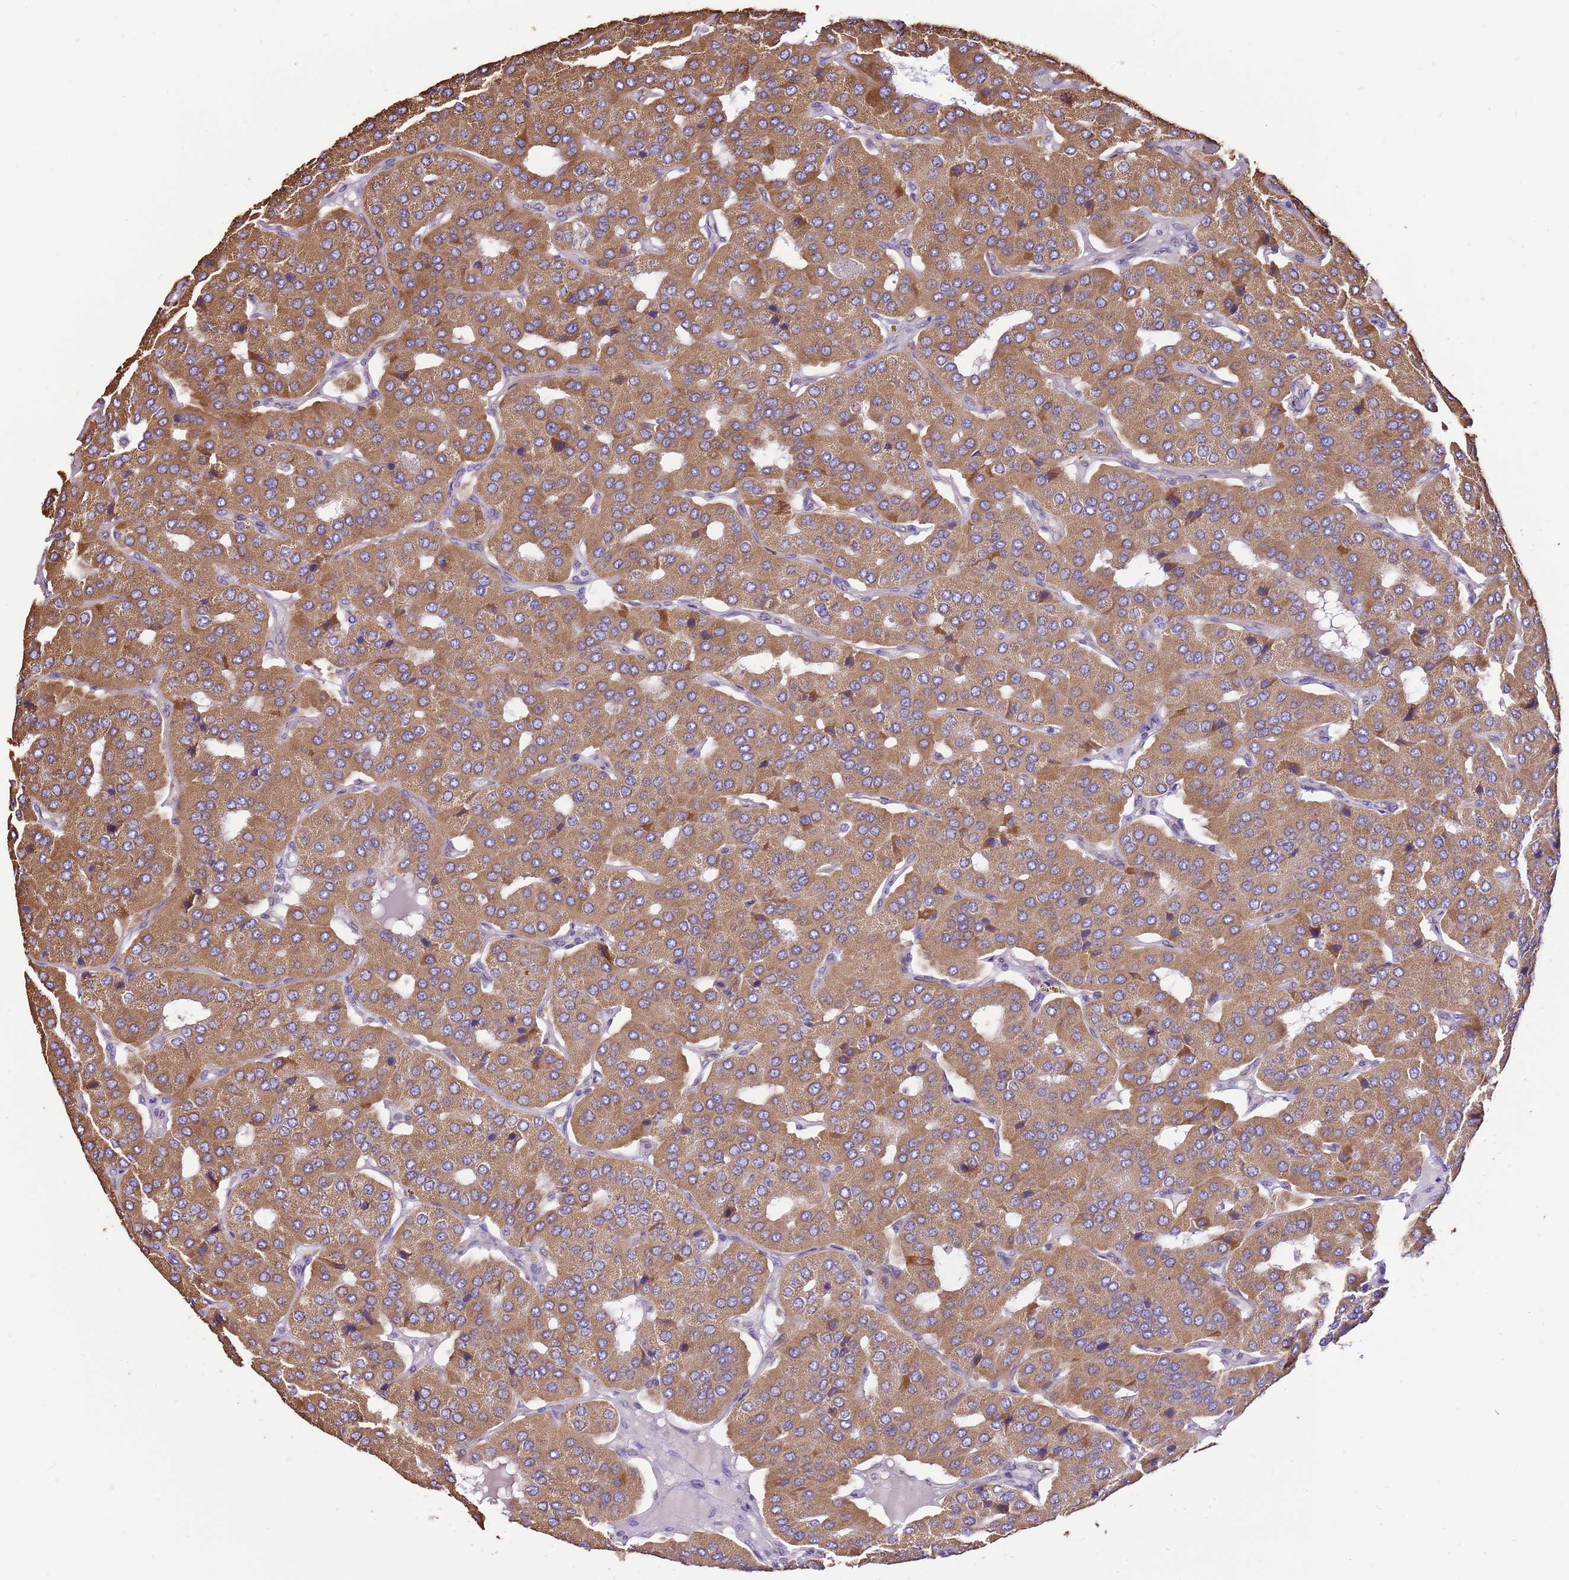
{"staining": {"intensity": "moderate", "quantity": ">75%", "location": "cytoplasmic/membranous"}, "tissue": "parathyroid gland", "cell_type": "Glandular cells", "image_type": "normal", "snomed": [{"axis": "morphology", "description": "Normal tissue, NOS"}, {"axis": "morphology", "description": "Adenoma, NOS"}, {"axis": "topography", "description": "Parathyroid gland"}], "caption": "Benign parathyroid gland was stained to show a protein in brown. There is medium levels of moderate cytoplasmic/membranous expression in about >75% of glandular cells. (DAB IHC with brightfield microscopy, high magnification).", "gene": "DOCK9", "patient": {"sex": "female", "age": 86}}